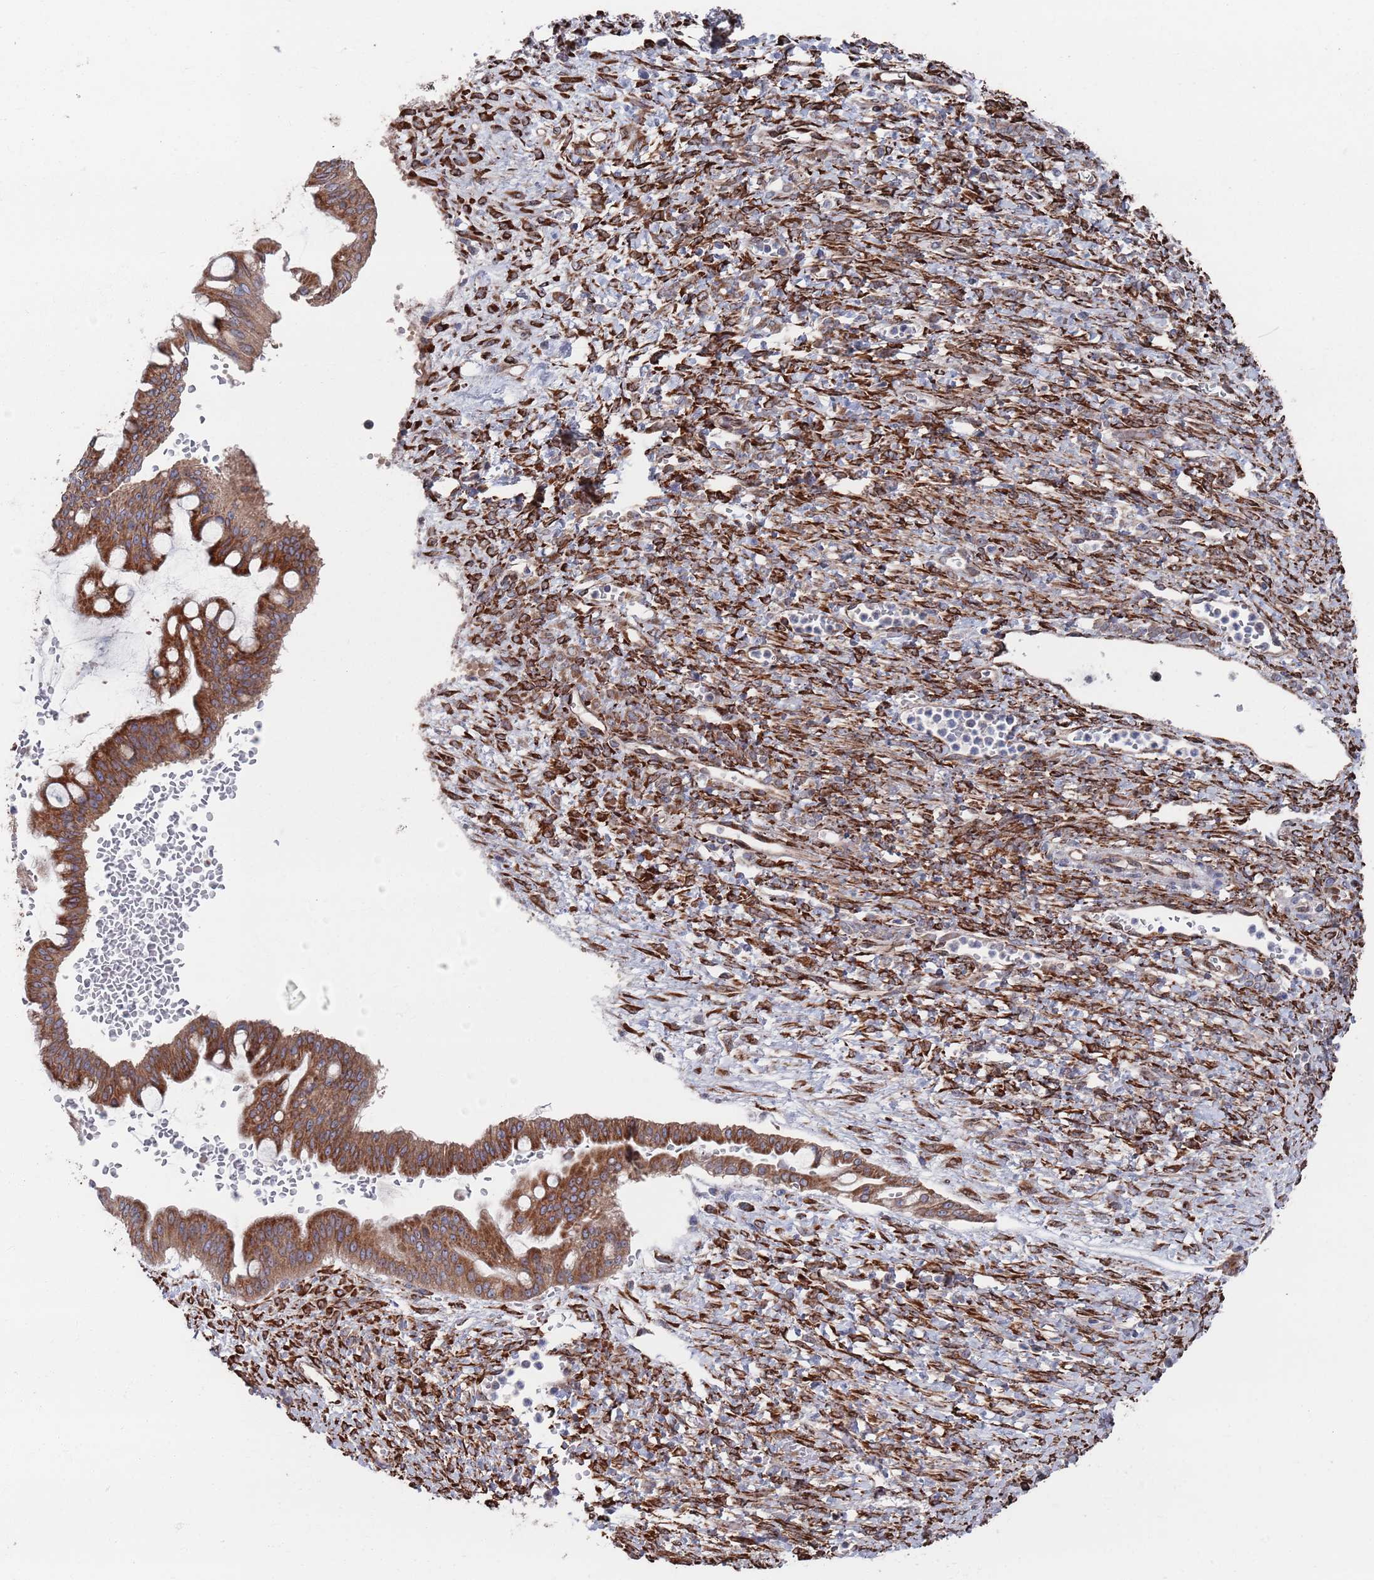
{"staining": {"intensity": "moderate", "quantity": ">75%", "location": "cytoplasmic/membranous"}, "tissue": "ovarian cancer", "cell_type": "Tumor cells", "image_type": "cancer", "snomed": [{"axis": "morphology", "description": "Cystadenocarcinoma, mucinous, NOS"}, {"axis": "topography", "description": "Ovary"}], "caption": "Immunohistochemistry (DAB (3,3'-diaminobenzidine)) staining of human mucinous cystadenocarcinoma (ovarian) exhibits moderate cytoplasmic/membranous protein positivity in approximately >75% of tumor cells.", "gene": "CCDC106", "patient": {"sex": "female", "age": 73}}